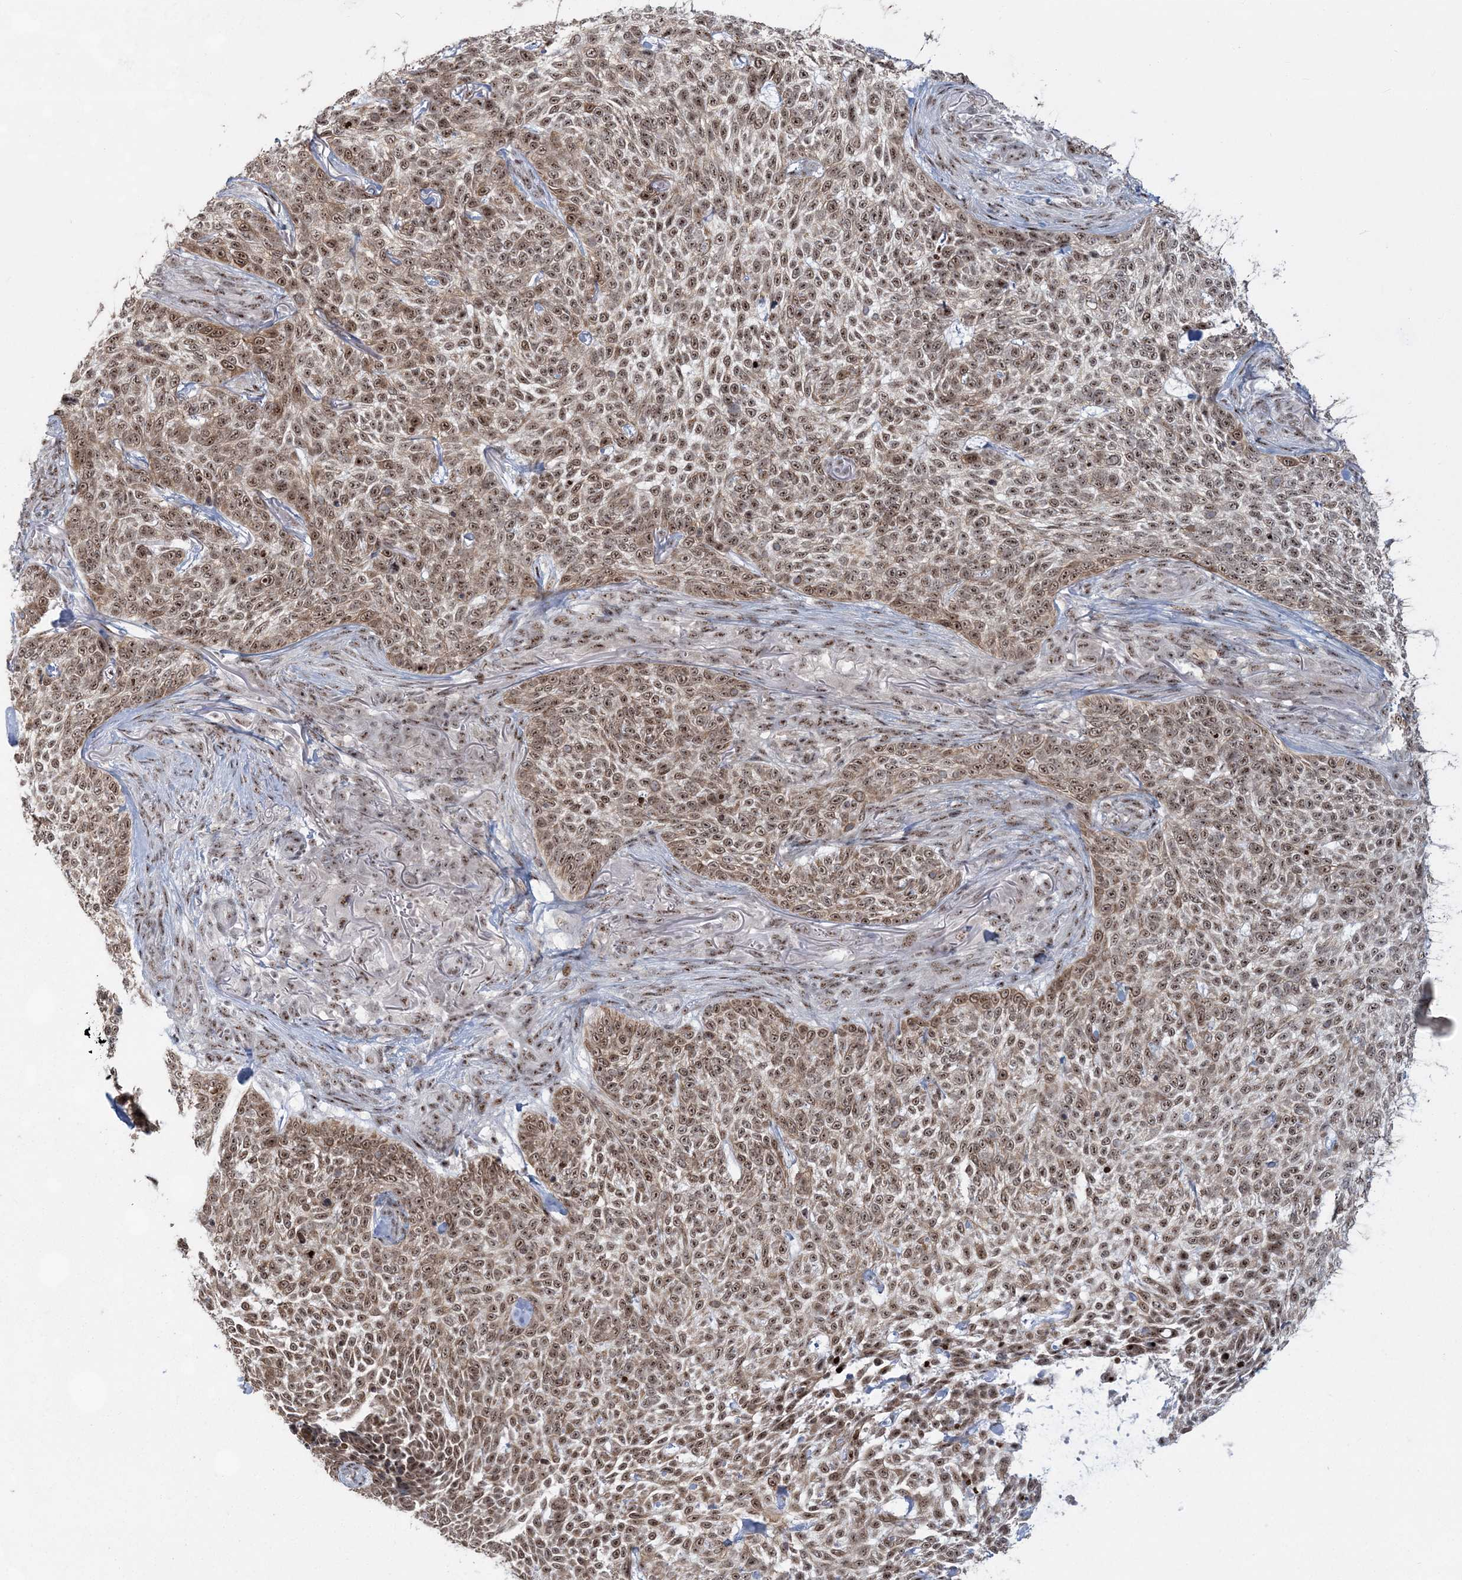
{"staining": {"intensity": "moderate", "quantity": ">75%", "location": "cytoplasmic/membranous,nuclear"}, "tissue": "skin cancer", "cell_type": "Tumor cells", "image_type": "cancer", "snomed": [{"axis": "morphology", "description": "Basal cell carcinoma"}, {"axis": "topography", "description": "Skin"}], "caption": "Skin cancer (basal cell carcinoma) stained with a brown dye demonstrates moderate cytoplasmic/membranous and nuclear positive staining in about >75% of tumor cells.", "gene": "KDM6B", "patient": {"sex": "female", "age": 64}}